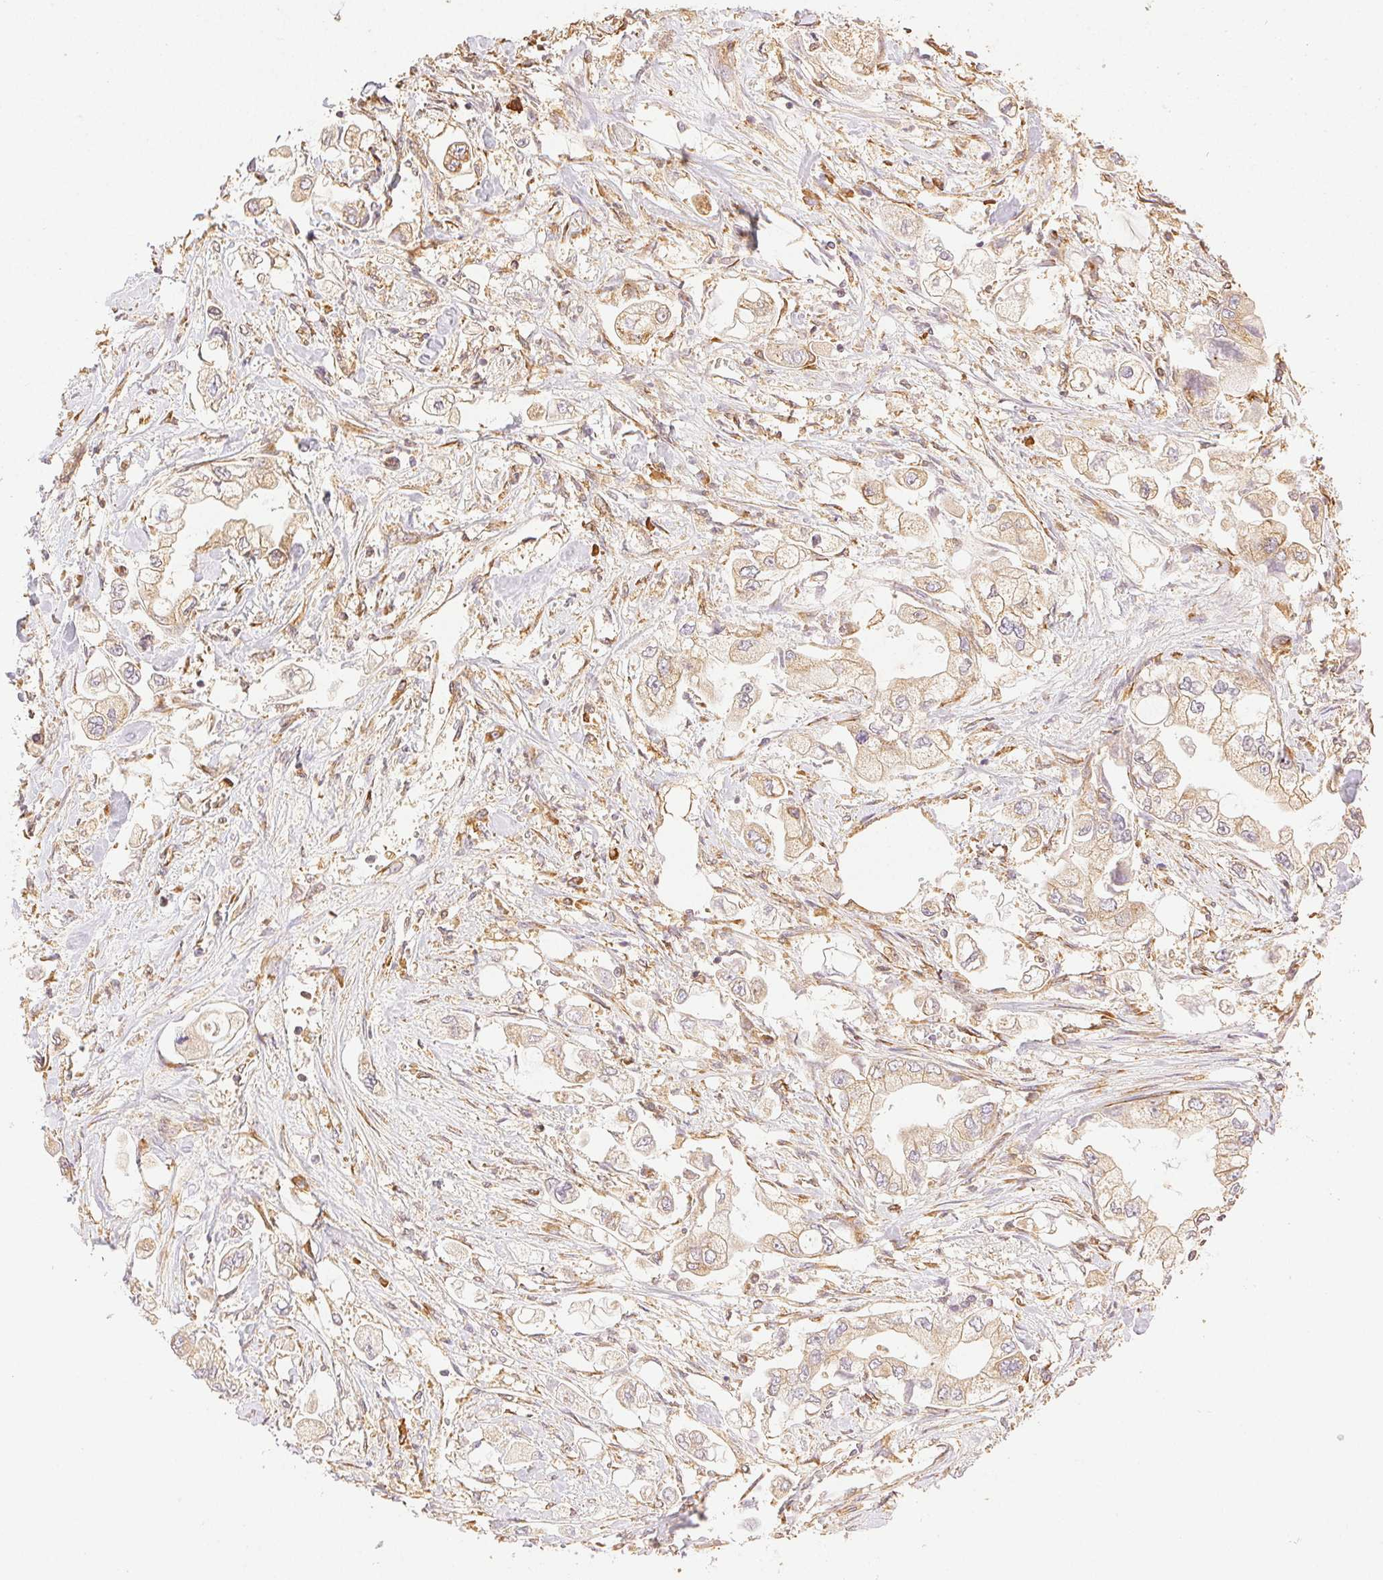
{"staining": {"intensity": "weak", "quantity": ">75%", "location": "cytoplasmic/membranous"}, "tissue": "stomach cancer", "cell_type": "Tumor cells", "image_type": "cancer", "snomed": [{"axis": "morphology", "description": "Adenocarcinoma, NOS"}, {"axis": "topography", "description": "Stomach"}], "caption": "Immunohistochemistry (IHC) image of stomach adenocarcinoma stained for a protein (brown), which reveals low levels of weak cytoplasmic/membranous positivity in about >75% of tumor cells.", "gene": "ENTREP1", "patient": {"sex": "male", "age": 62}}